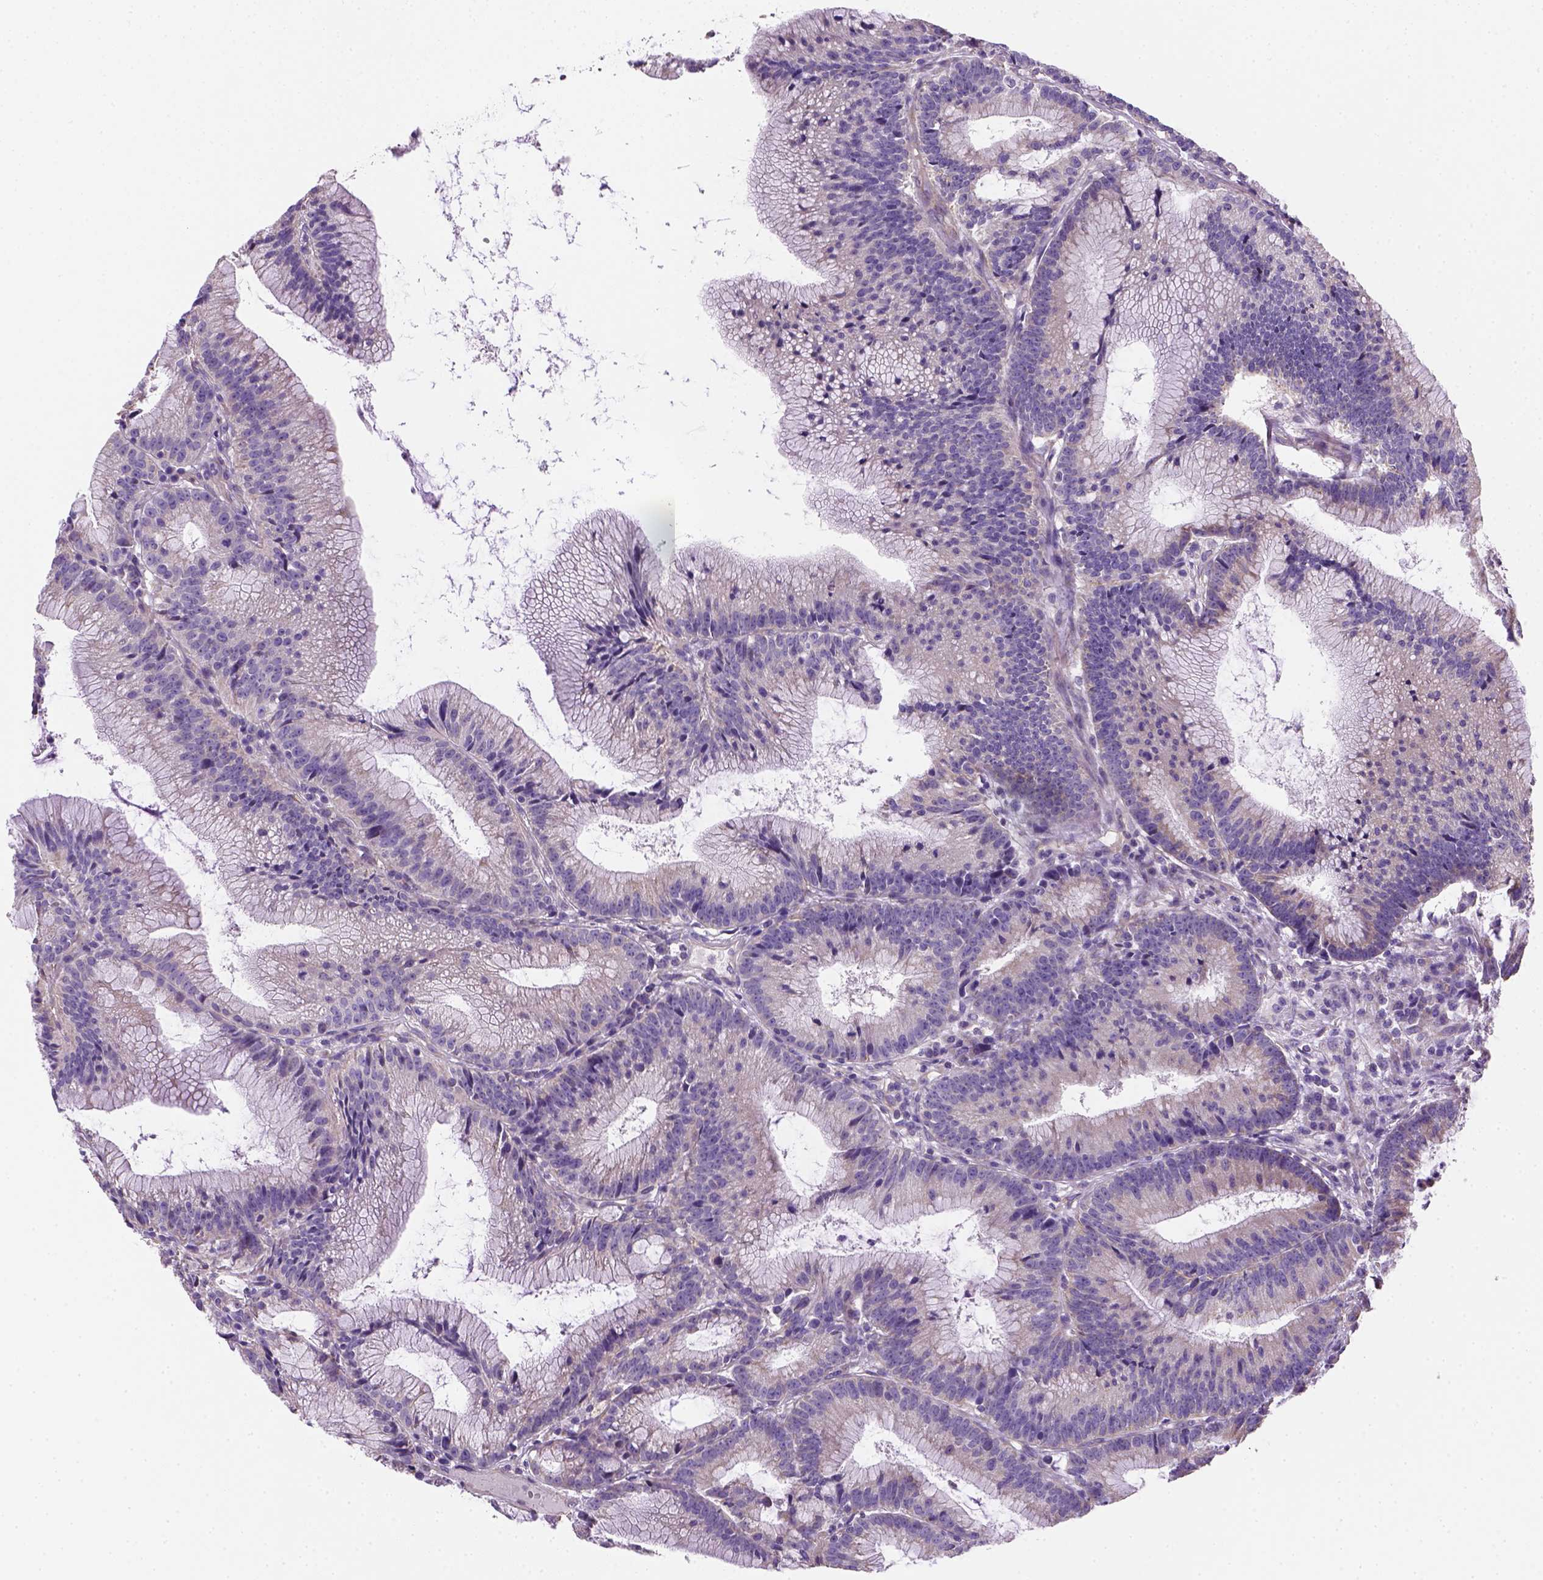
{"staining": {"intensity": "negative", "quantity": "none", "location": "none"}, "tissue": "colorectal cancer", "cell_type": "Tumor cells", "image_type": "cancer", "snomed": [{"axis": "morphology", "description": "Adenocarcinoma, NOS"}, {"axis": "topography", "description": "Colon"}], "caption": "IHC of human colorectal adenocarcinoma exhibits no staining in tumor cells.", "gene": "HTRA1", "patient": {"sex": "female", "age": 78}}